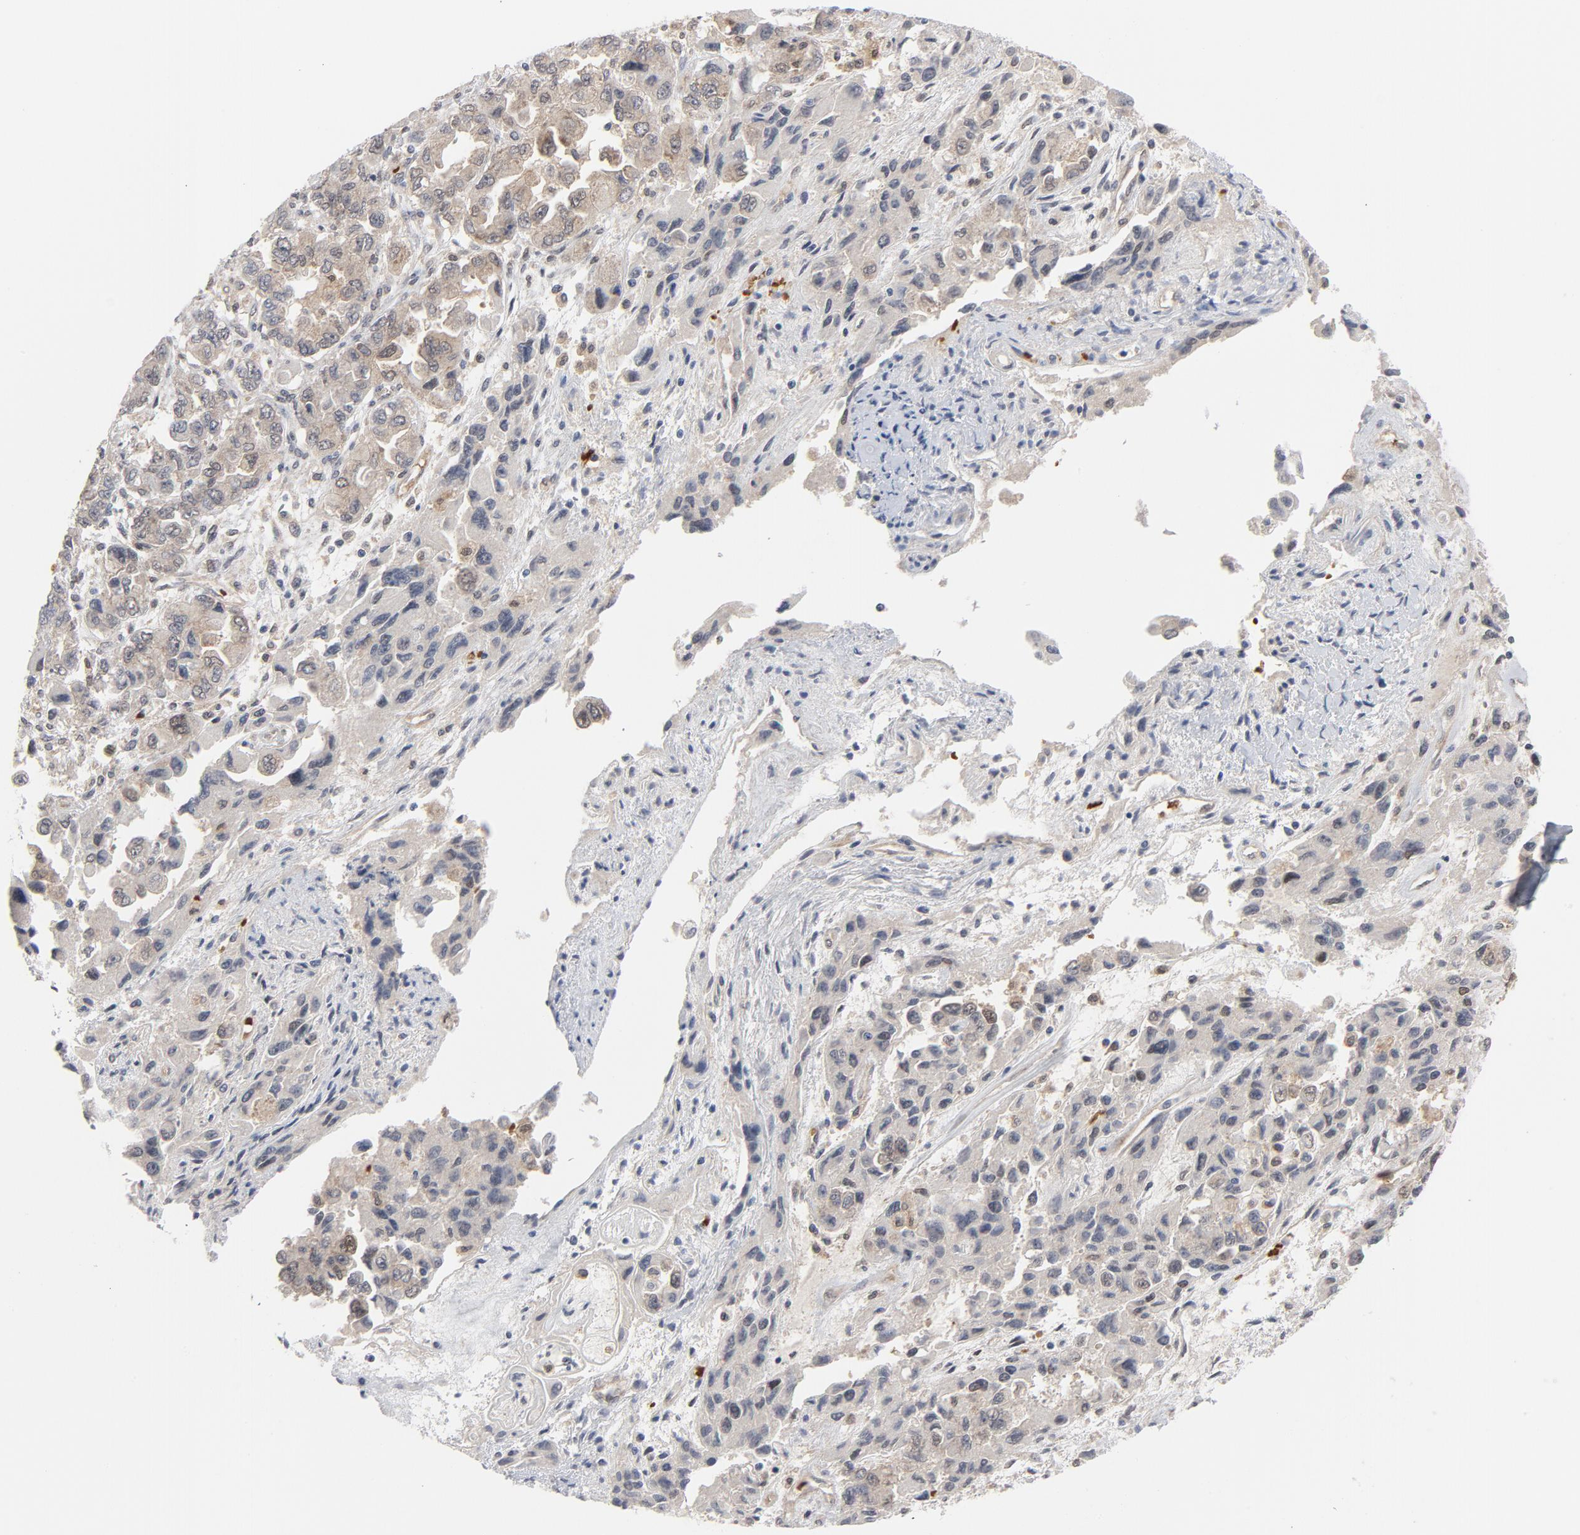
{"staining": {"intensity": "weak", "quantity": ">75%", "location": "cytoplasmic/membranous"}, "tissue": "ovarian cancer", "cell_type": "Tumor cells", "image_type": "cancer", "snomed": [{"axis": "morphology", "description": "Cystadenocarcinoma, serous, NOS"}, {"axis": "topography", "description": "Ovary"}], "caption": "Weak cytoplasmic/membranous expression for a protein is appreciated in about >75% of tumor cells of ovarian serous cystadenocarcinoma using immunohistochemistry.", "gene": "PRDX1", "patient": {"sex": "female", "age": 84}}